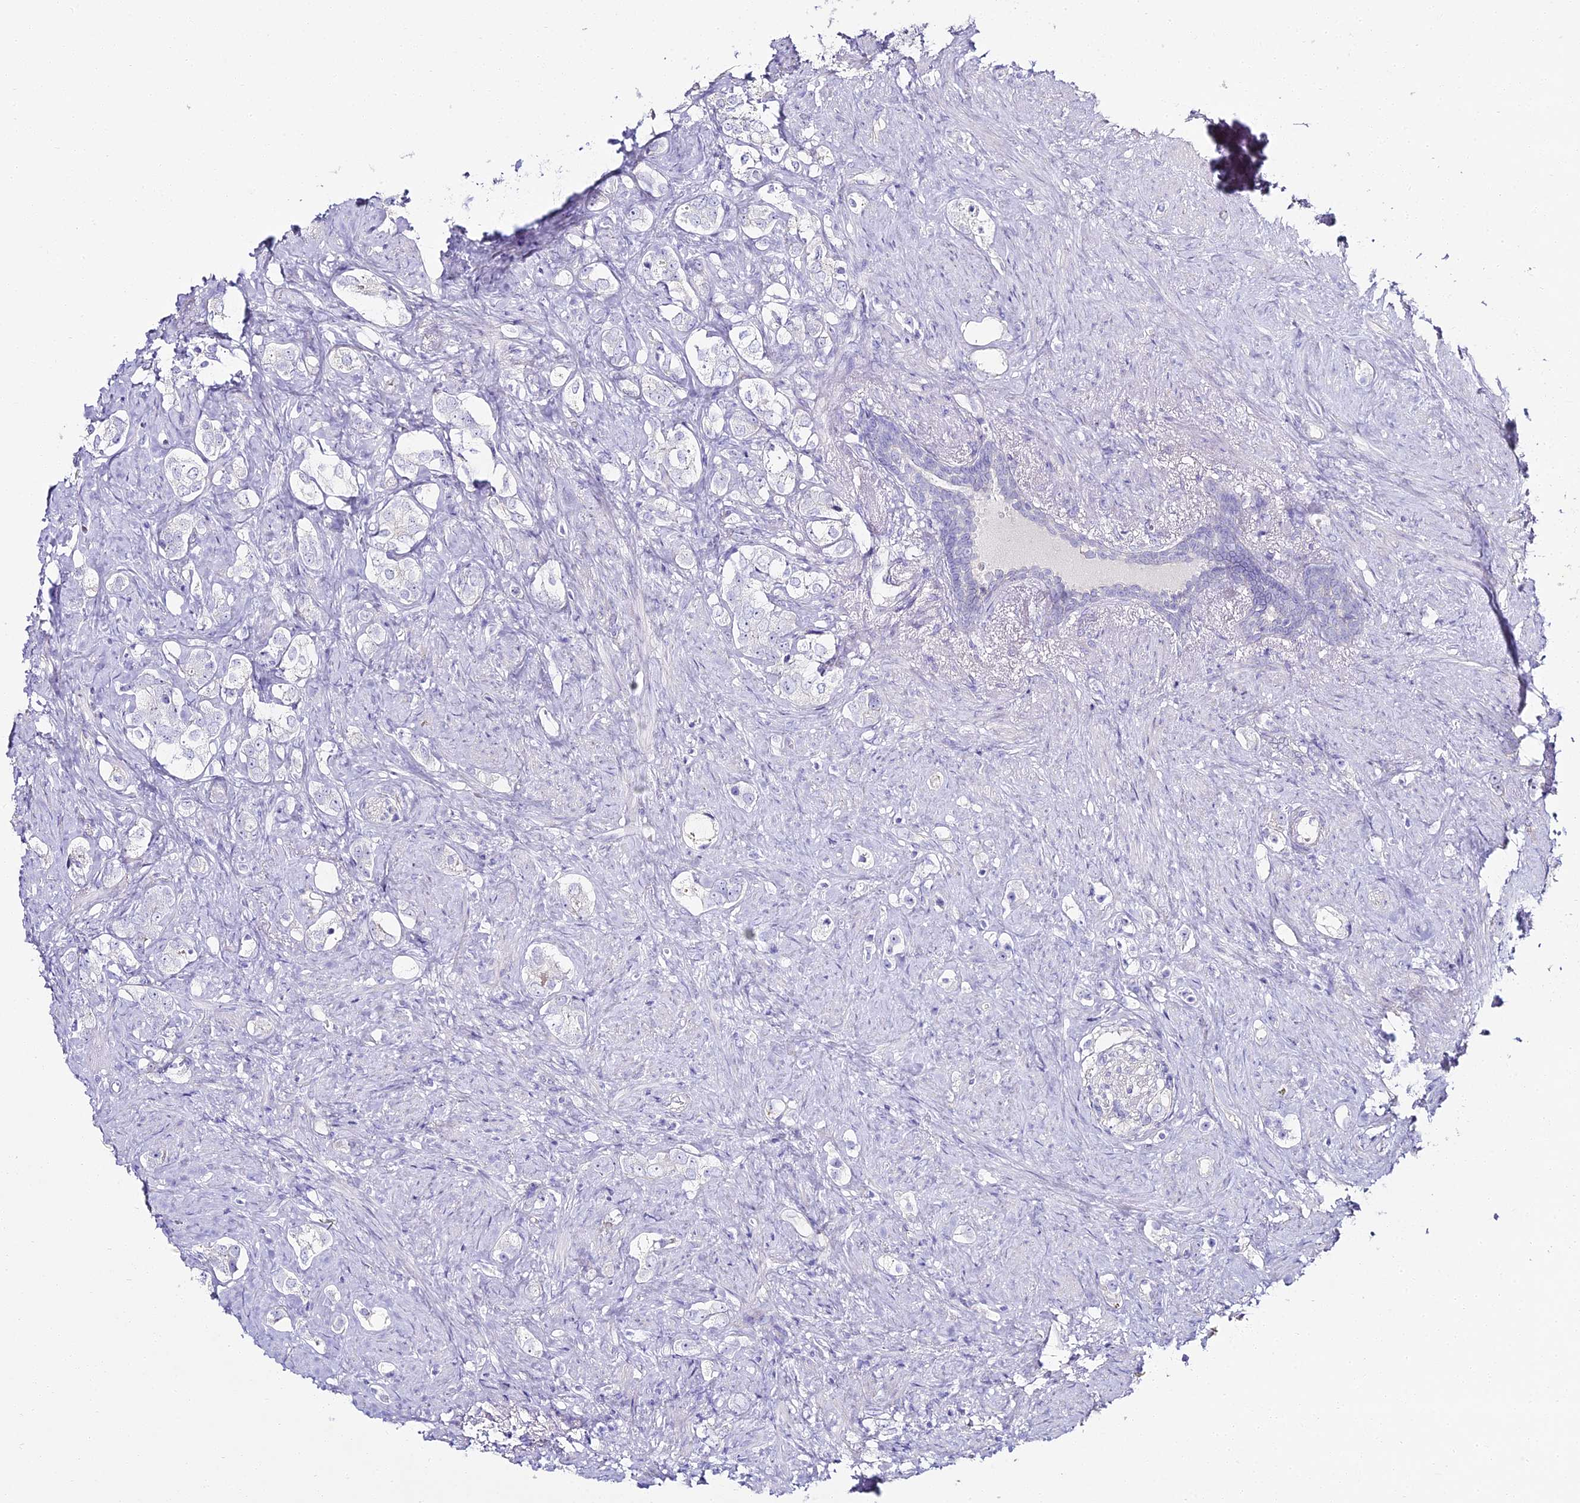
{"staining": {"intensity": "negative", "quantity": "none", "location": "none"}, "tissue": "prostate cancer", "cell_type": "Tumor cells", "image_type": "cancer", "snomed": [{"axis": "morphology", "description": "Adenocarcinoma, High grade"}, {"axis": "topography", "description": "Prostate"}], "caption": "This is an immunohistochemistry micrograph of human high-grade adenocarcinoma (prostate). There is no staining in tumor cells.", "gene": "ALPG", "patient": {"sex": "male", "age": 63}}